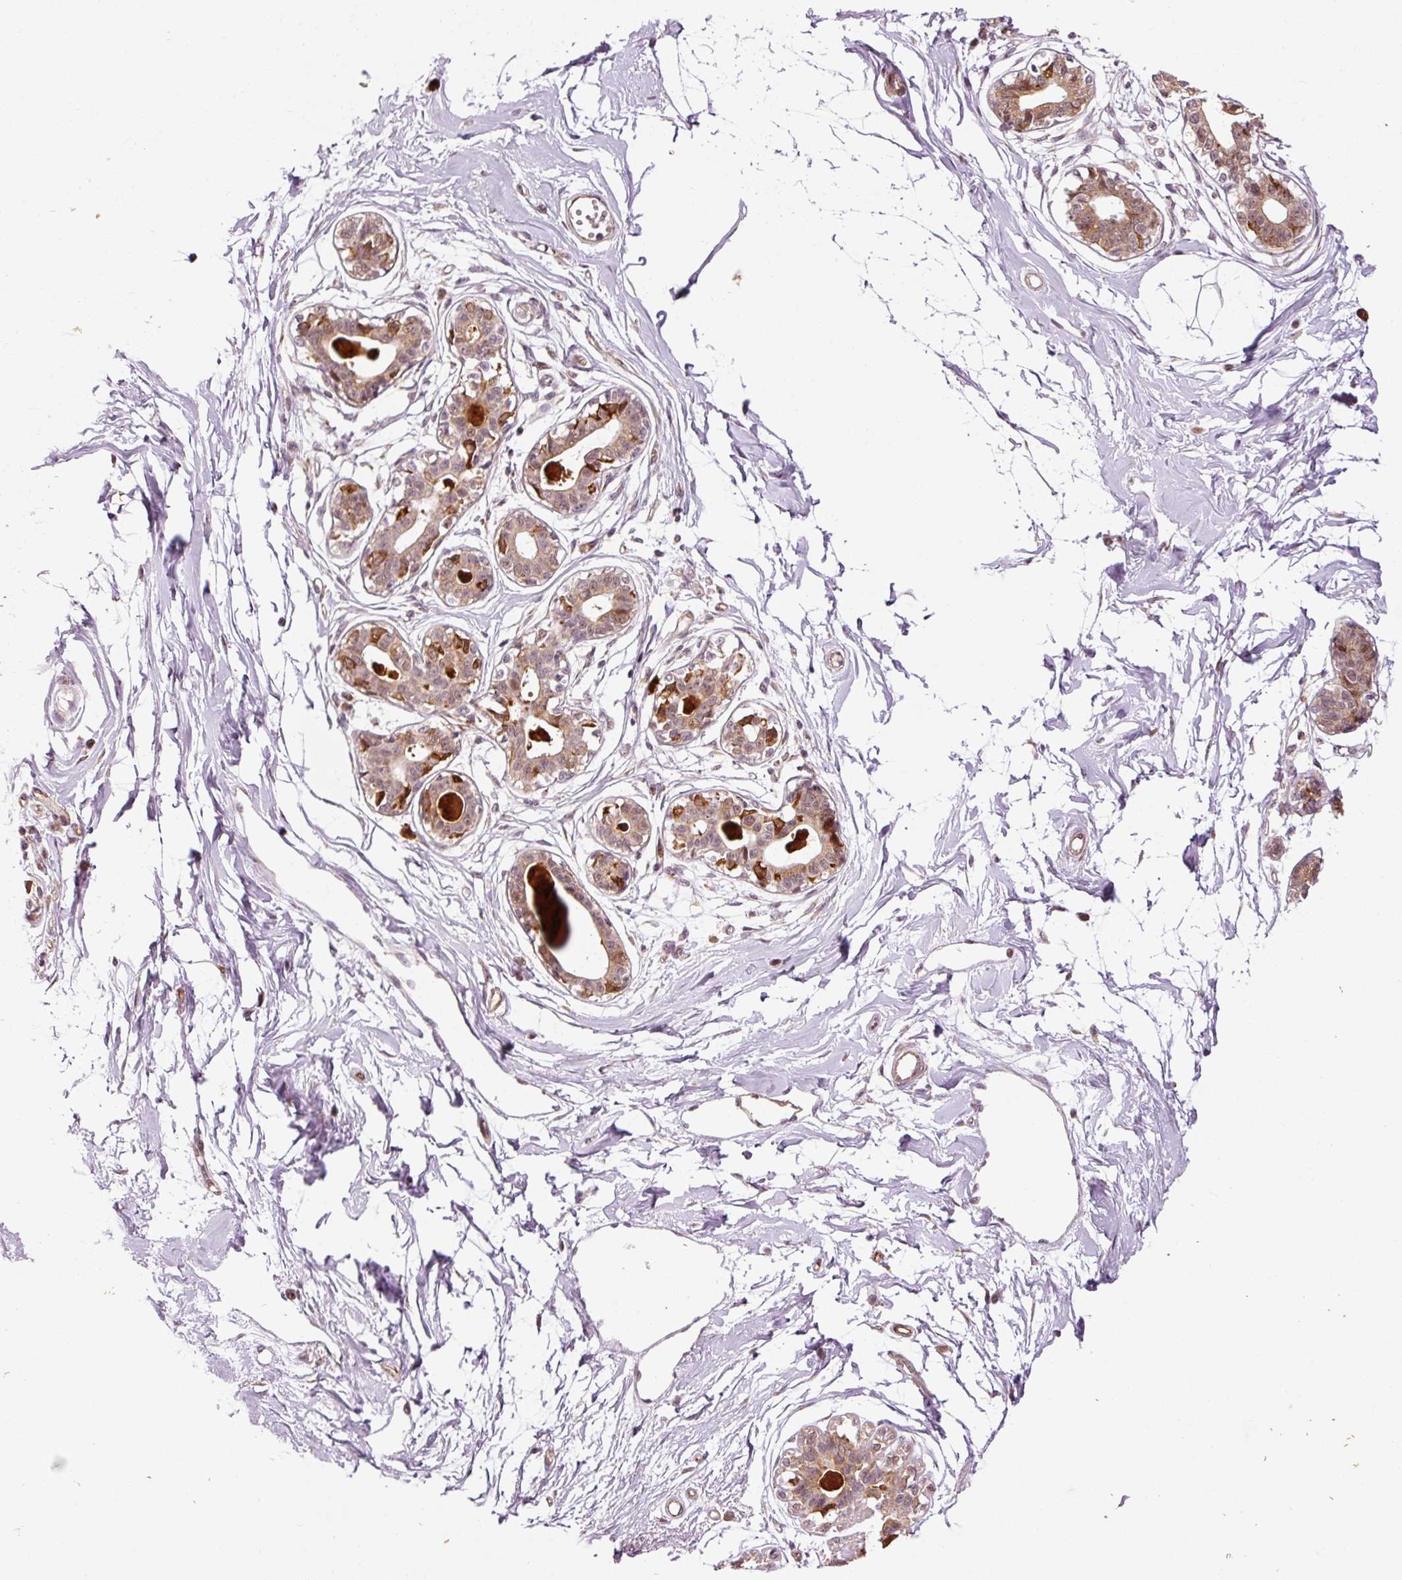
{"staining": {"intensity": "negative", "quantity": "none", "location": "none"}, "tissue": "breast", "cell_type": "Adipocytes", "image_type": "normal", "snomed": [{"axis": "morphology", "description": "Normal tissue, NOS"}, {"axis": "topography", "description": "Breast"}], "caption": "The micrograph displays no significant positivity in adipocytes of breast. (DAB immunohistochemistry with hematoxylin counter stain).", "gene": "ANKRD20A1", "patient": {"sex": "female", "age": 45}}